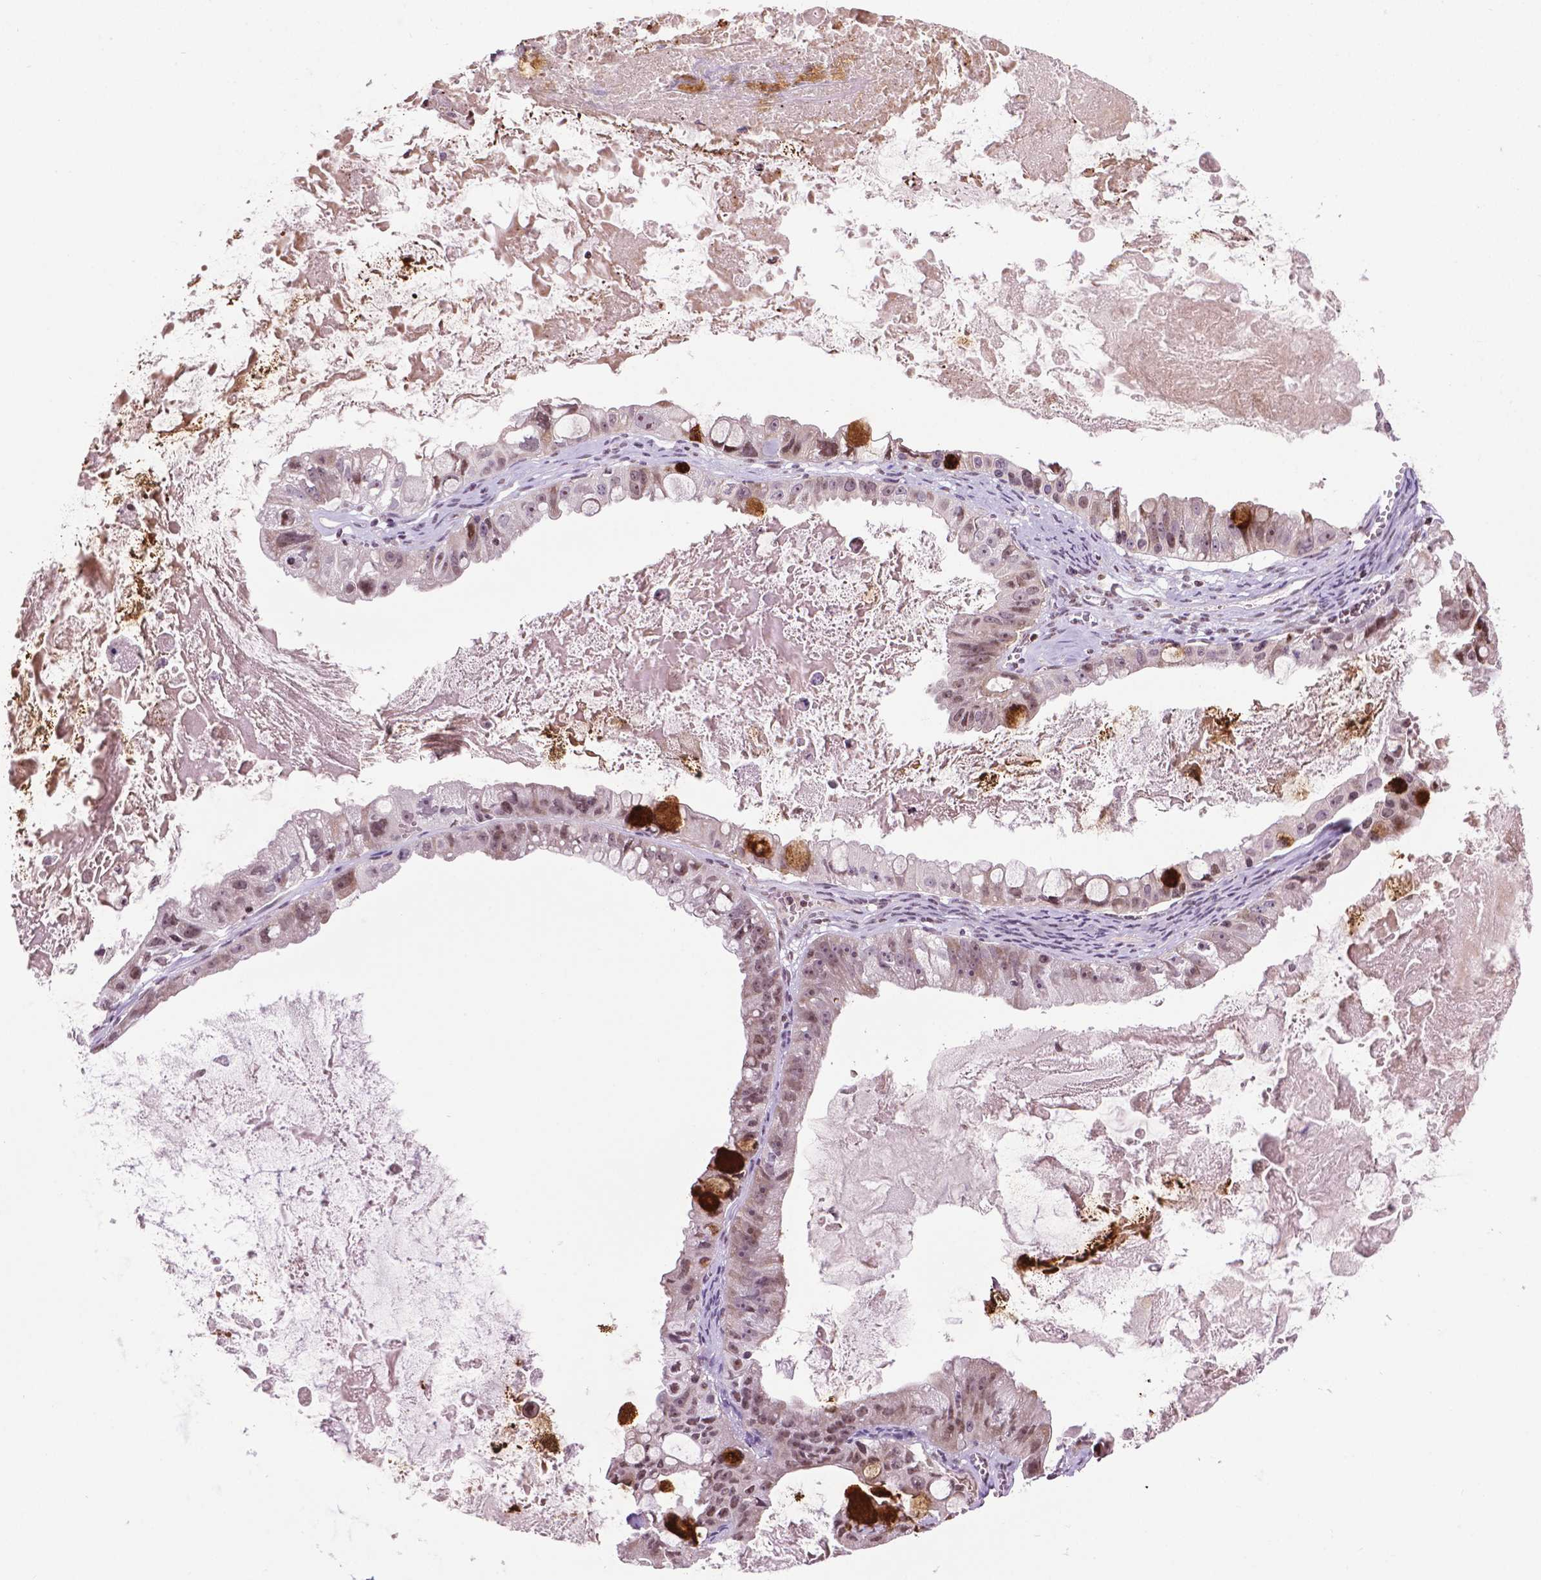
{"staining": {"intensity": "strong", "quantity": "<25%", "location": "cytoplasmic/membranous,nuclear"}, "tissue": "ovarian cancer", "cell_type": "Tumor cells", "image_type": "cancer", "snomed": [{"axis": "morphology", "description": "Cystadenocarcinoma, mucinous, NOS"}, {"axis": "topography", "description": "Ovary"}], "caption": "A histopathology image of mucinous cystadenocarcinoma (ovarian) stained for a protein exhibits strong cytoplasmic/membranous and nuclear brown staining in tumor cells.", "gene": "PTPN18", "patient": {"sex": "female", "age": 61}}